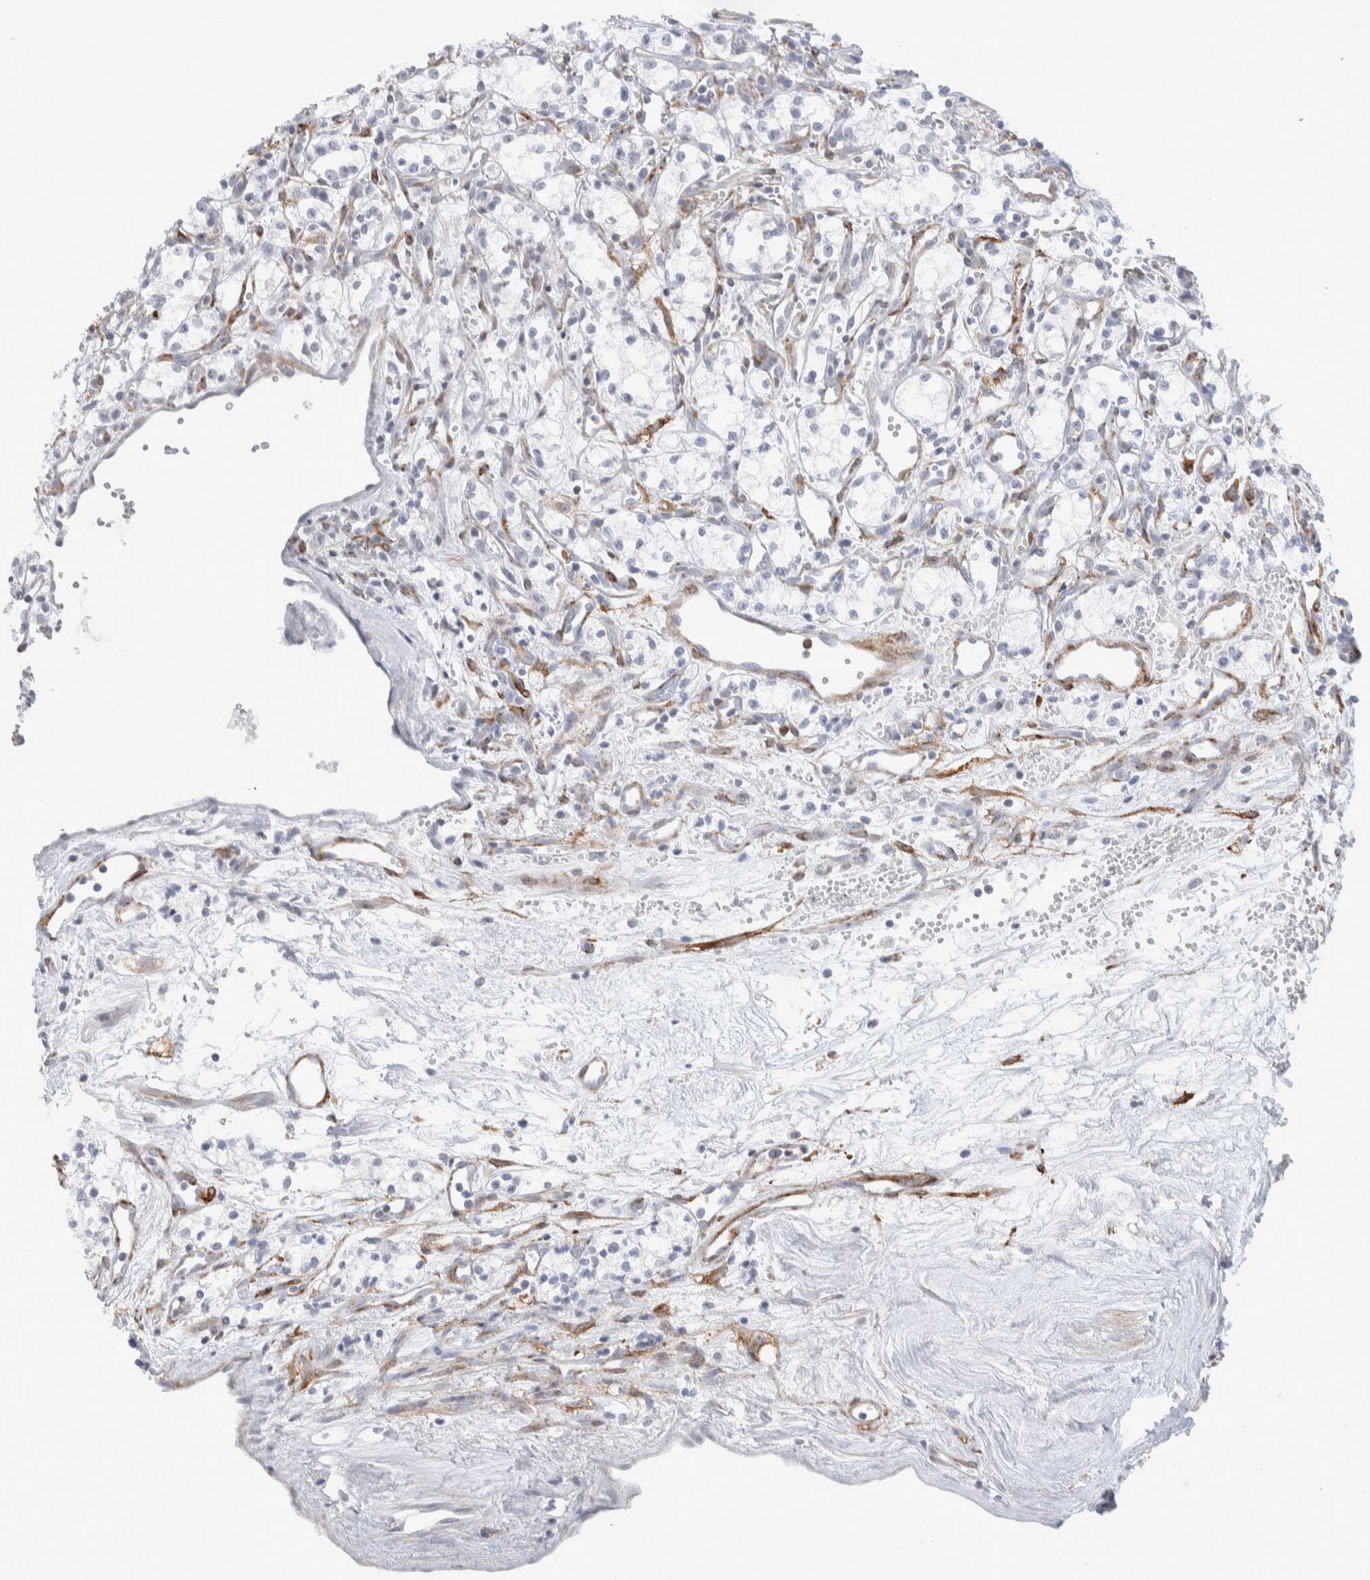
{"staining": {"intensity": "negative", "quantity": "none", "location": "none"}, "tissue": "renal cancer", "cell_type": "Tumor cells", "image_type": "cancer", "snomed": [{"axis": "morphology", "description": "Adenocarcinoma, NOS"}, {"axis": "topography", "description": "Kidney"}], "caption": "The photomicrograph reveals no staining of tumor cells in adenocarcinoma (renal).", "gene": "SEPTIN4", "patient": {"sex": "male", "age": 59}}